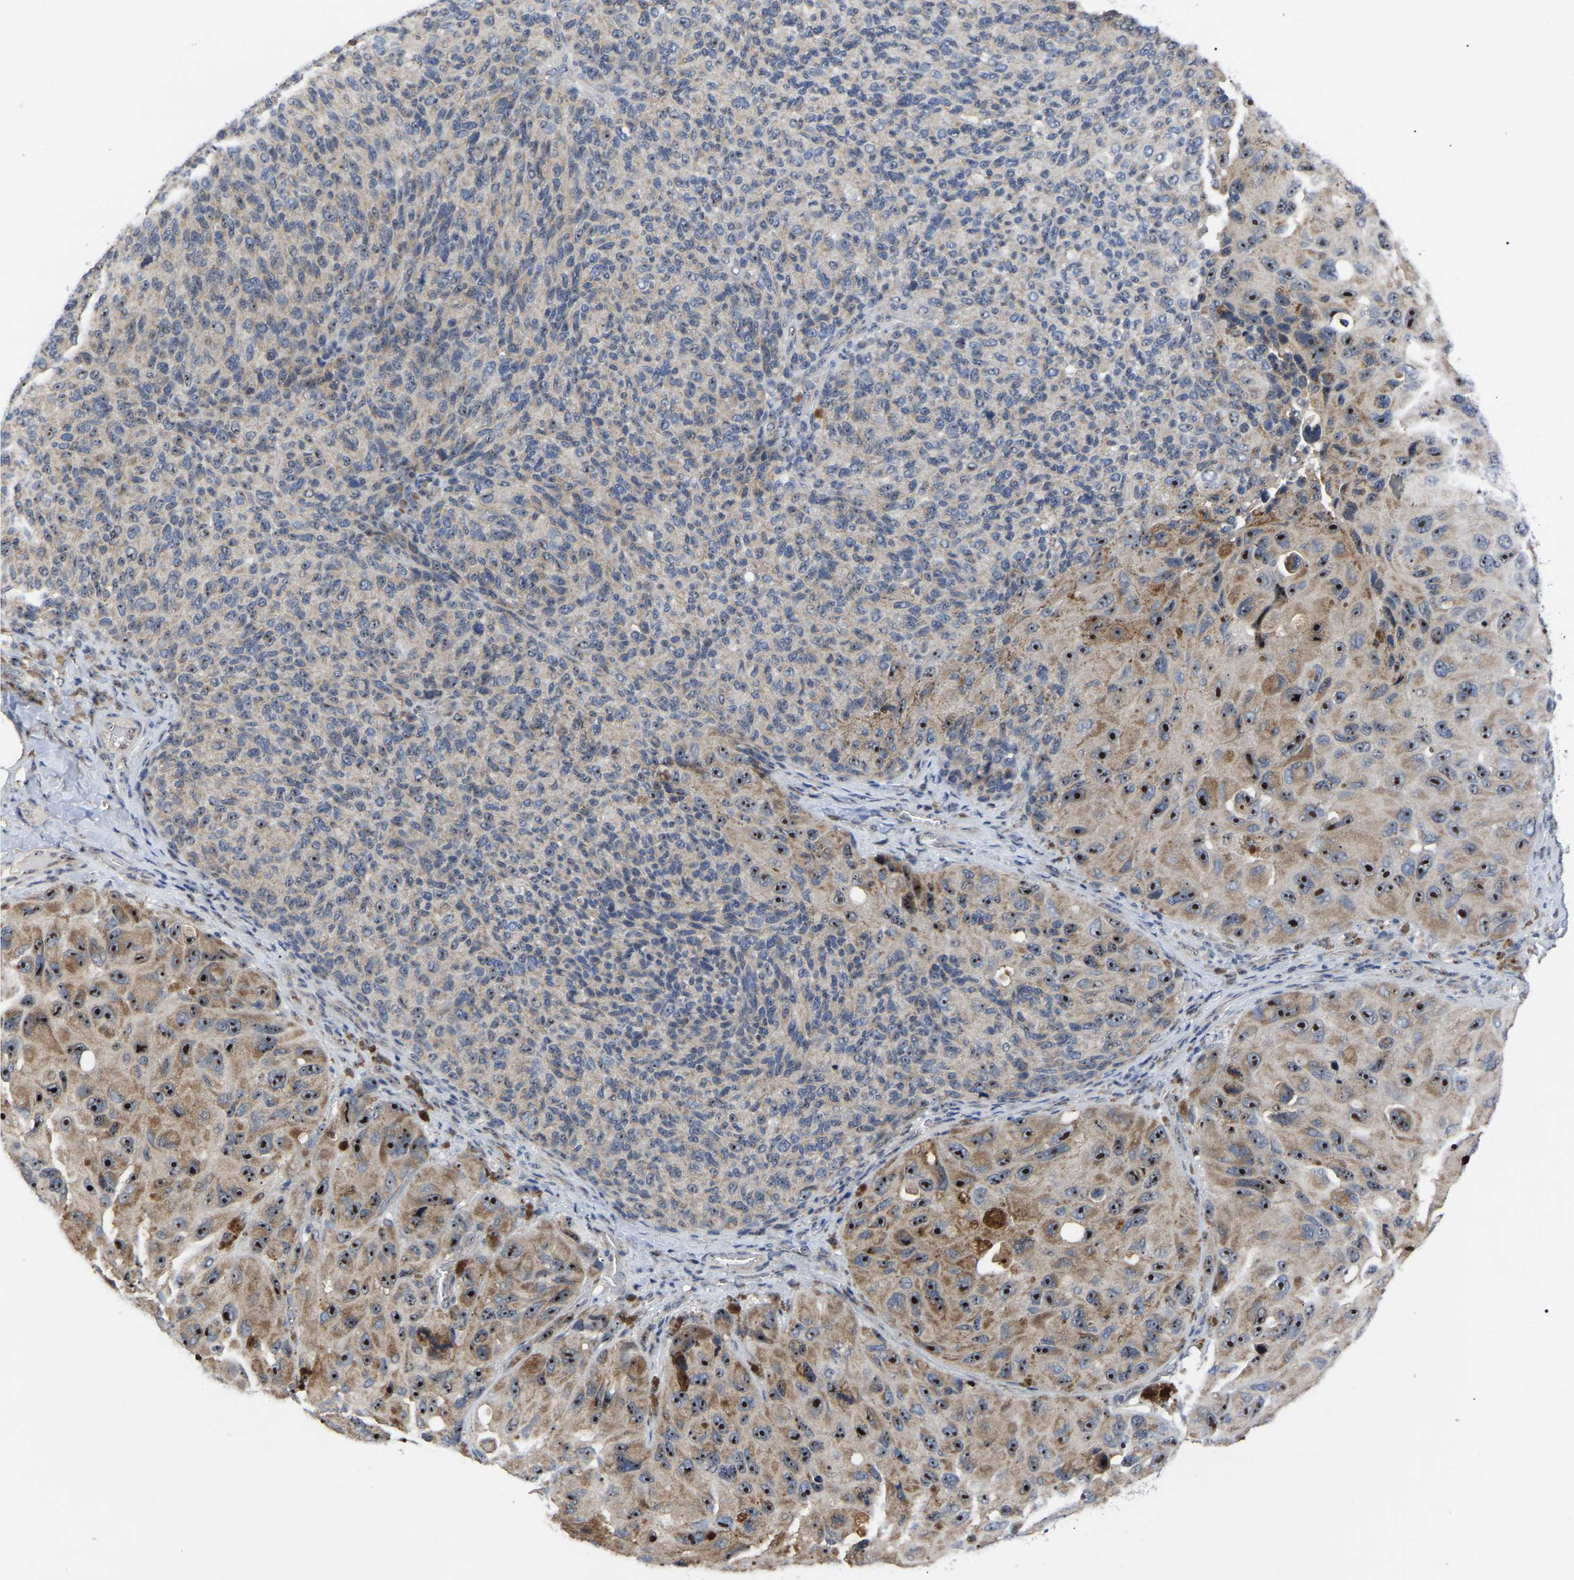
{"staining": {"intensity": "strong", "quantity": "25%-75%", "location": "nuclear"}, "tissue": "melanoma", "cell_type": "Tumor cells", "image_type": "cancer", "snomed": [{"axis": "morphology", "description": "Malignant melanoma, NOS"}, {"axis": "topography", "description": "Skin"}], "caption": "An immunohistochemistry histopathology image of tumor tissue is shown. Protein staining in brown labels strong nuclear positivity in melanoma within tumor cells.", "gene": "NOP53", "patient": {"sex": "female", "age": 73}}